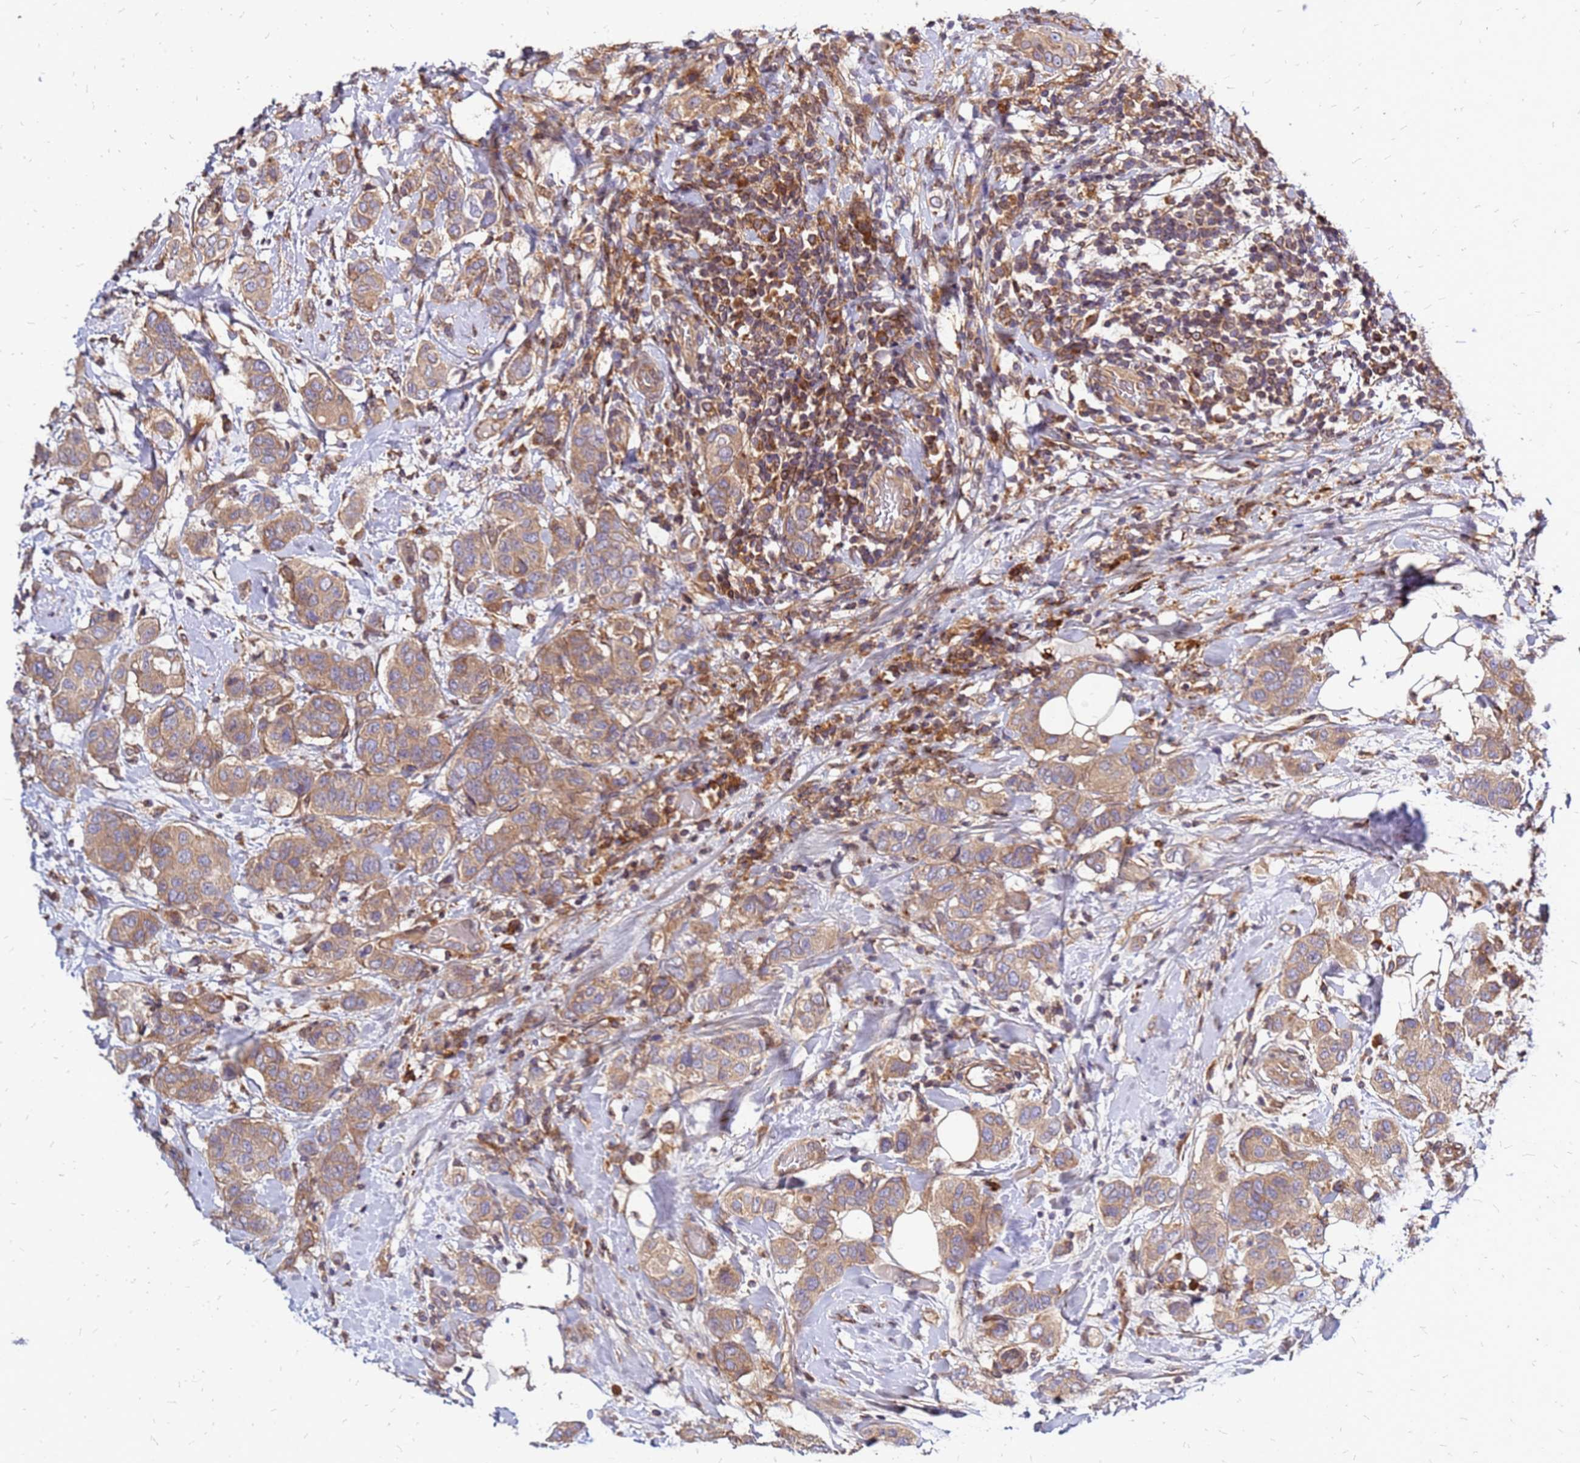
{"staining": {"intensity": "weak", "quantity": ">75%", "location": "cytoplasmic/membranous"}, "tissue": "breast cancer", "cell_type": "Tumor cells", "image_type": "cancer", "snomed": [{"axis": "morphology", "description": "Lobular carcinoma"}, {"axis": "topography", "description": "Breast"}], "caption": "A histopathology image showing weak cytoplasmic/membranous positivity in approximately >75% of tumor cells in breast cancer (lobular carcinoma), as visualized by brown immunohistochemical staining.", "gene": "CYBC1", "patient": {"sex": "female", "age": 51}}